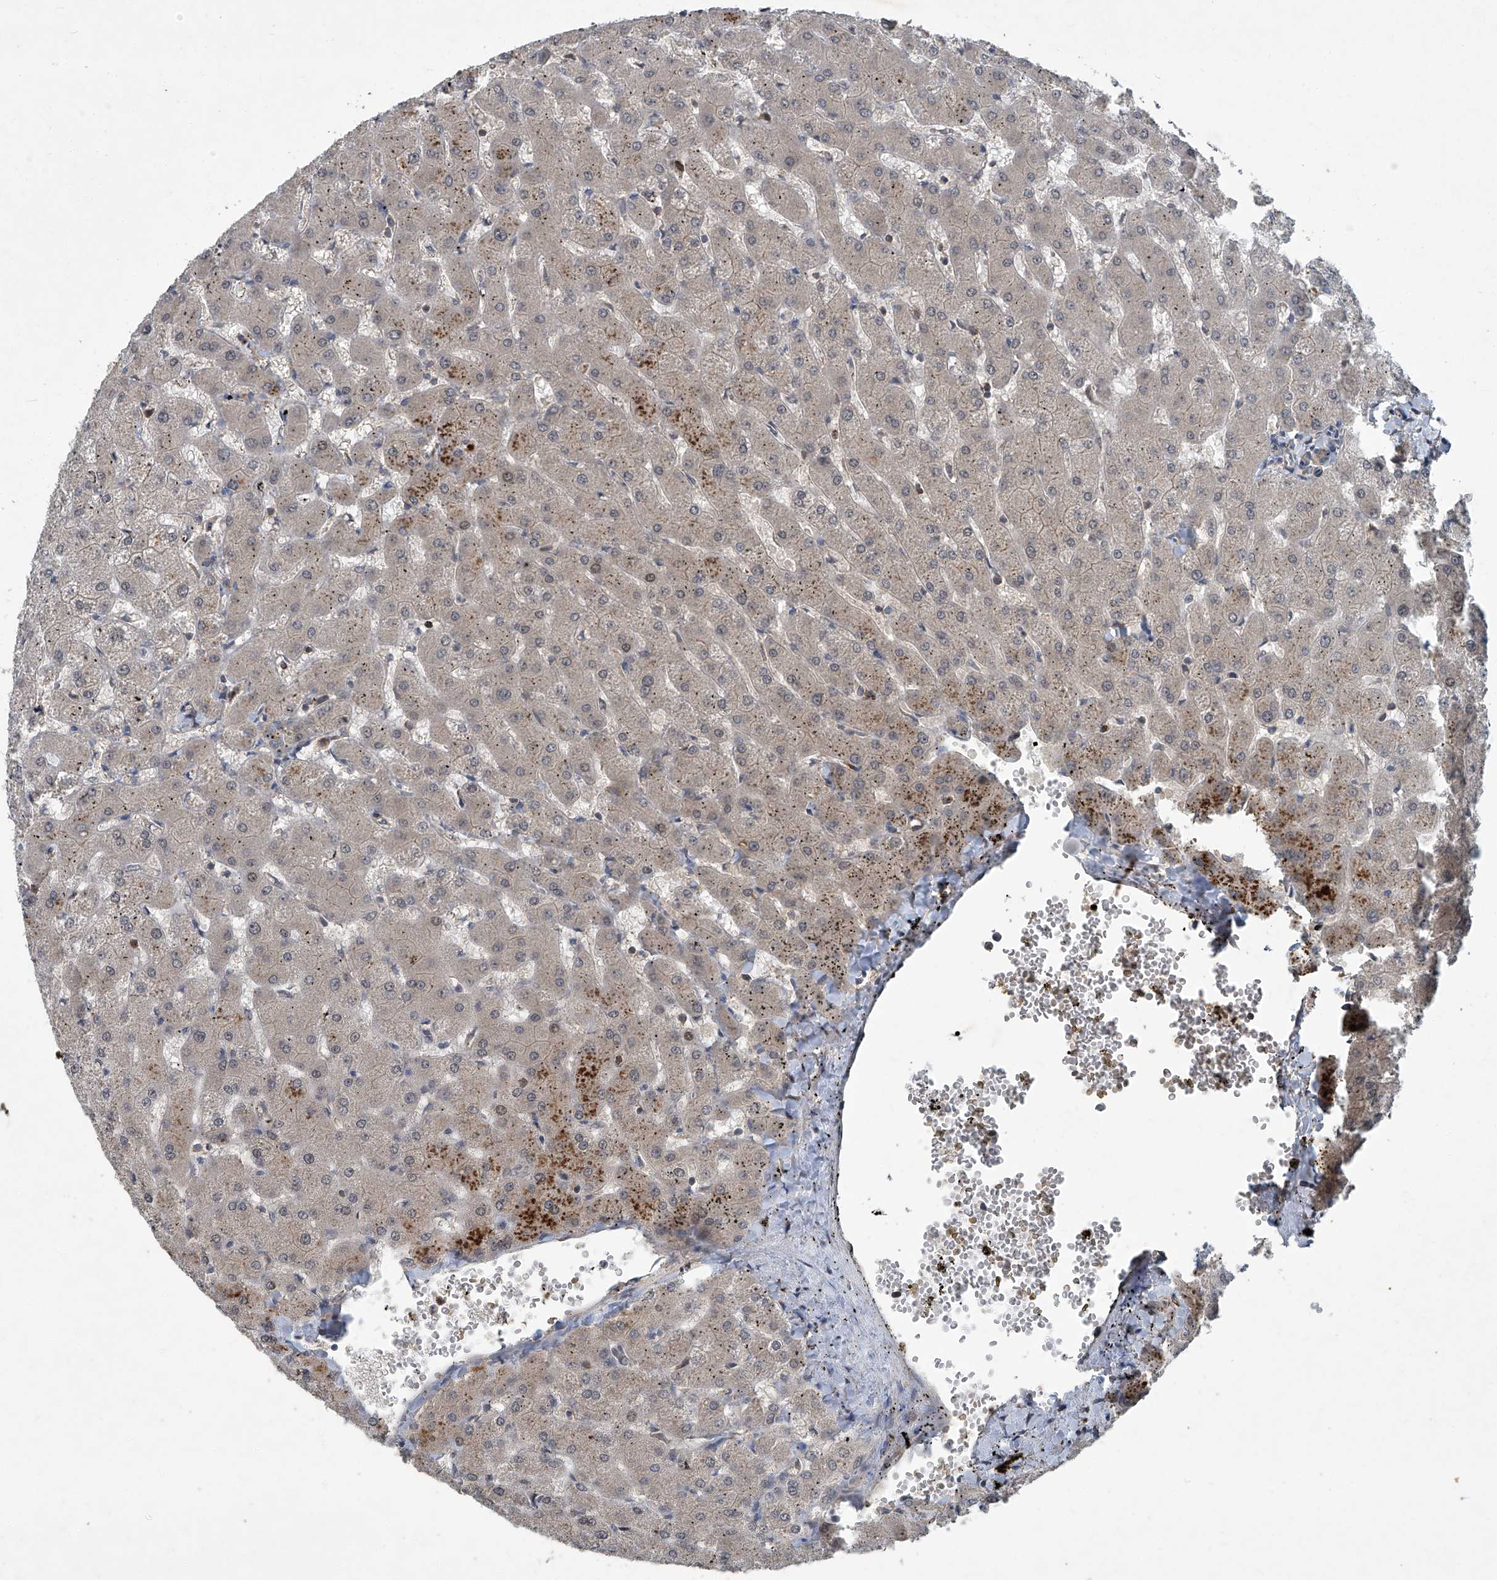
{"staining": {"intensity": "weak", "quantity": "25%-75%", "location": "cytoplasmic/membranous"}, "tissue": "liver", "cell_type": "Cholangiocytes", "image_type": "normal", "snomed": [{"axis": "morphology", "description": "Normal tissue, NOS"}, {"axis": "topography", "description": "Liver"}], "caption": "Immunohistochemistry (IHC) staining of benign liver, which displays low levels of weak cytoplasmic/membranous staining in approximately 25%-75% of cholangiocytes indicating weak cytoplasmic/membranous protein expression. The staining was performed using DAB (3,3'-diaminobenzidine) (brown) for protein detection and nuclei were counterstained in hematoxylin (blue).", "gene": "ANKRD34A", "patient": {"sex": "female", "age": 63}}